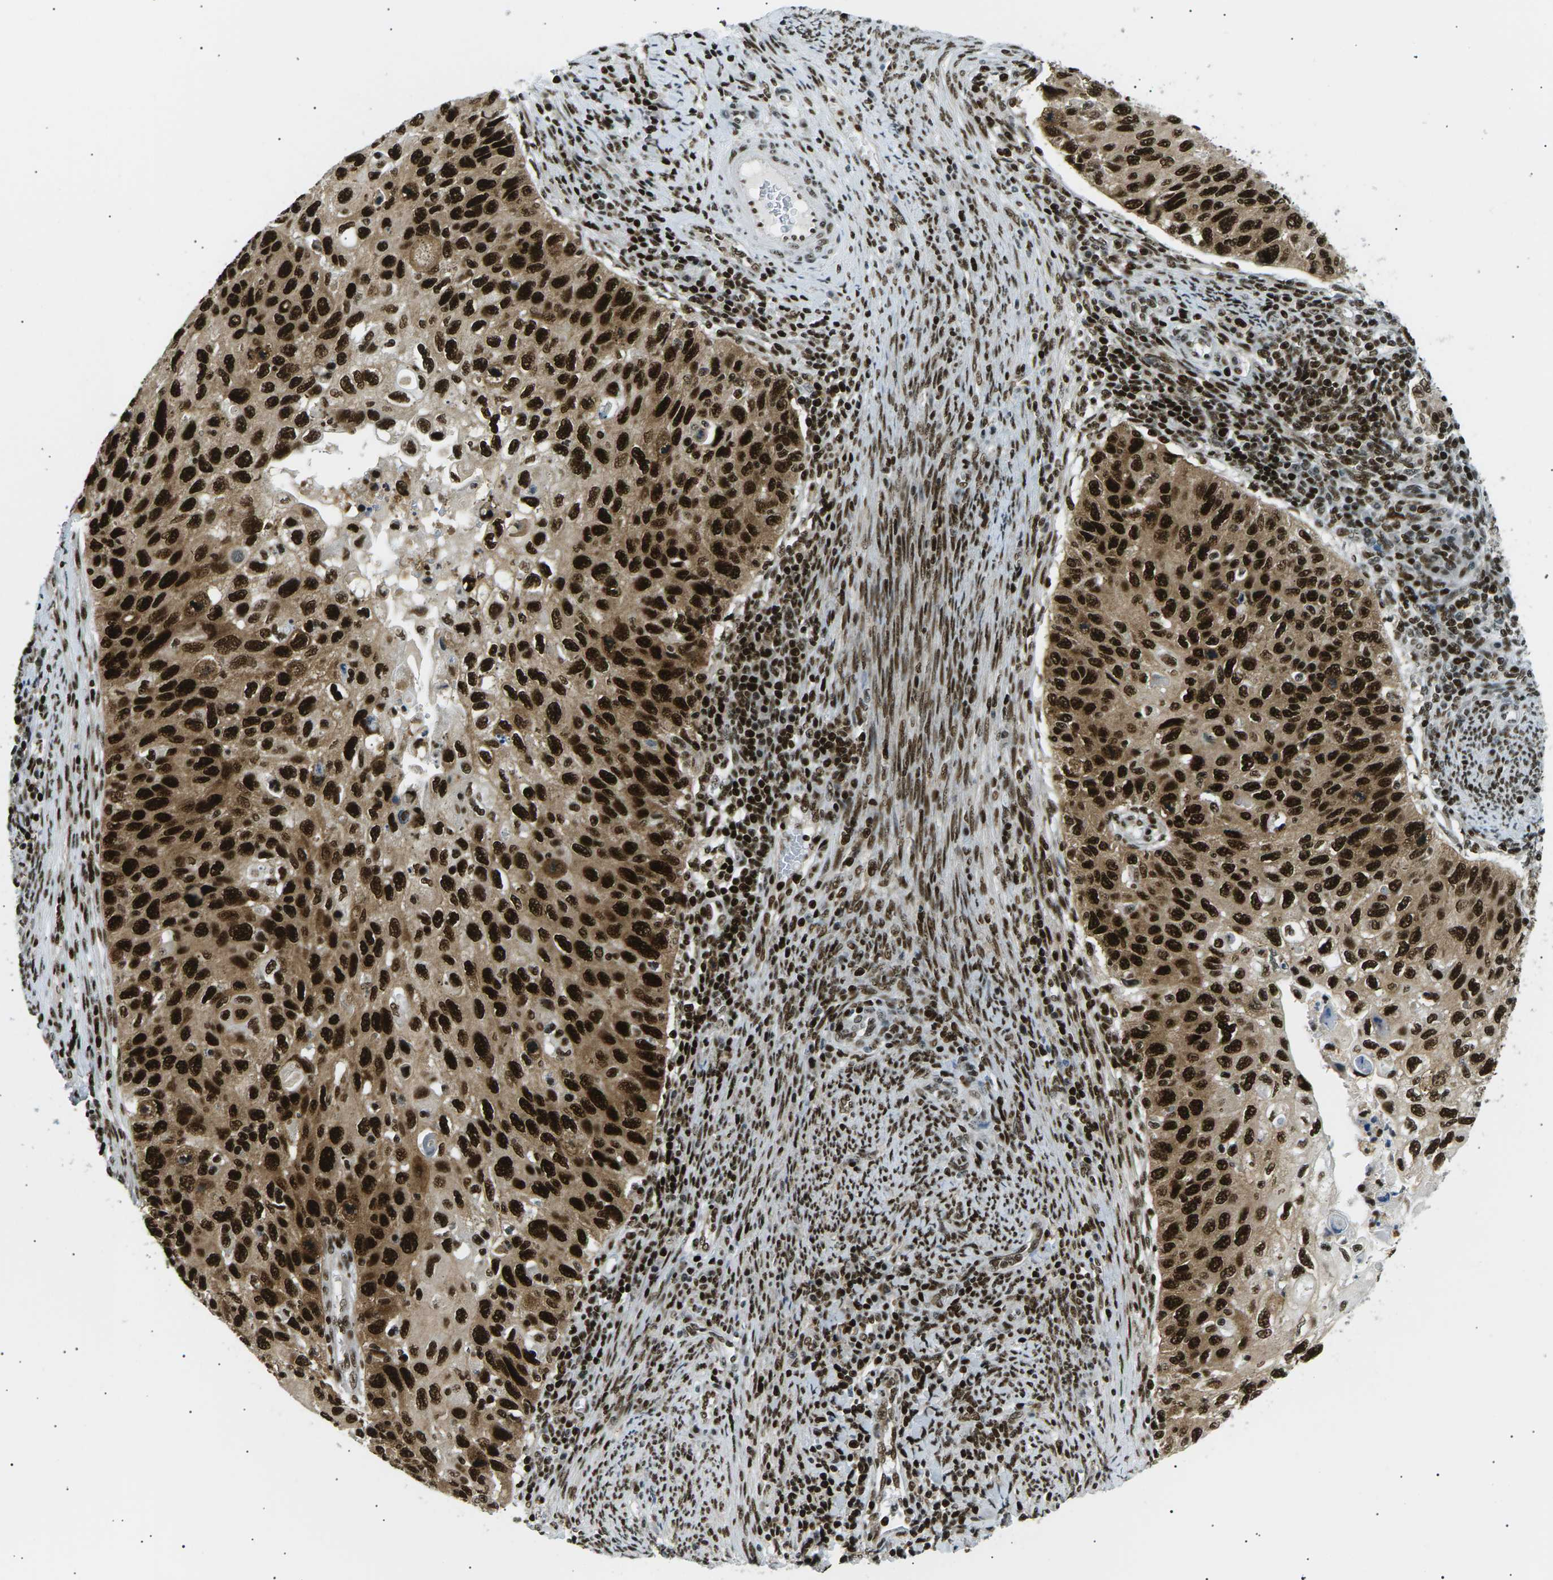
{"staining": {"intensity": "strong", "quantity": ">75%", "location": "cytoplasmic/membranous,nuclear"}, "tissue": "cervical cancer", "cell_type": "Tumor cells", "image_type": "cancer", "snomed": [{"axis": "morphology", "description": "Squamous cell carcinoma, NOS"}, {"axis": "topography", "description": "Cervix"}], "caption": "A high amount of strong cytoplasmic/membranous and nuclear expression is appreciated in approximately >75% of tumor cells in squamous cell carcinoma (cervical) tissue.", "gene": "RPA2", "patient": {"sex": "female", "age": 70}}